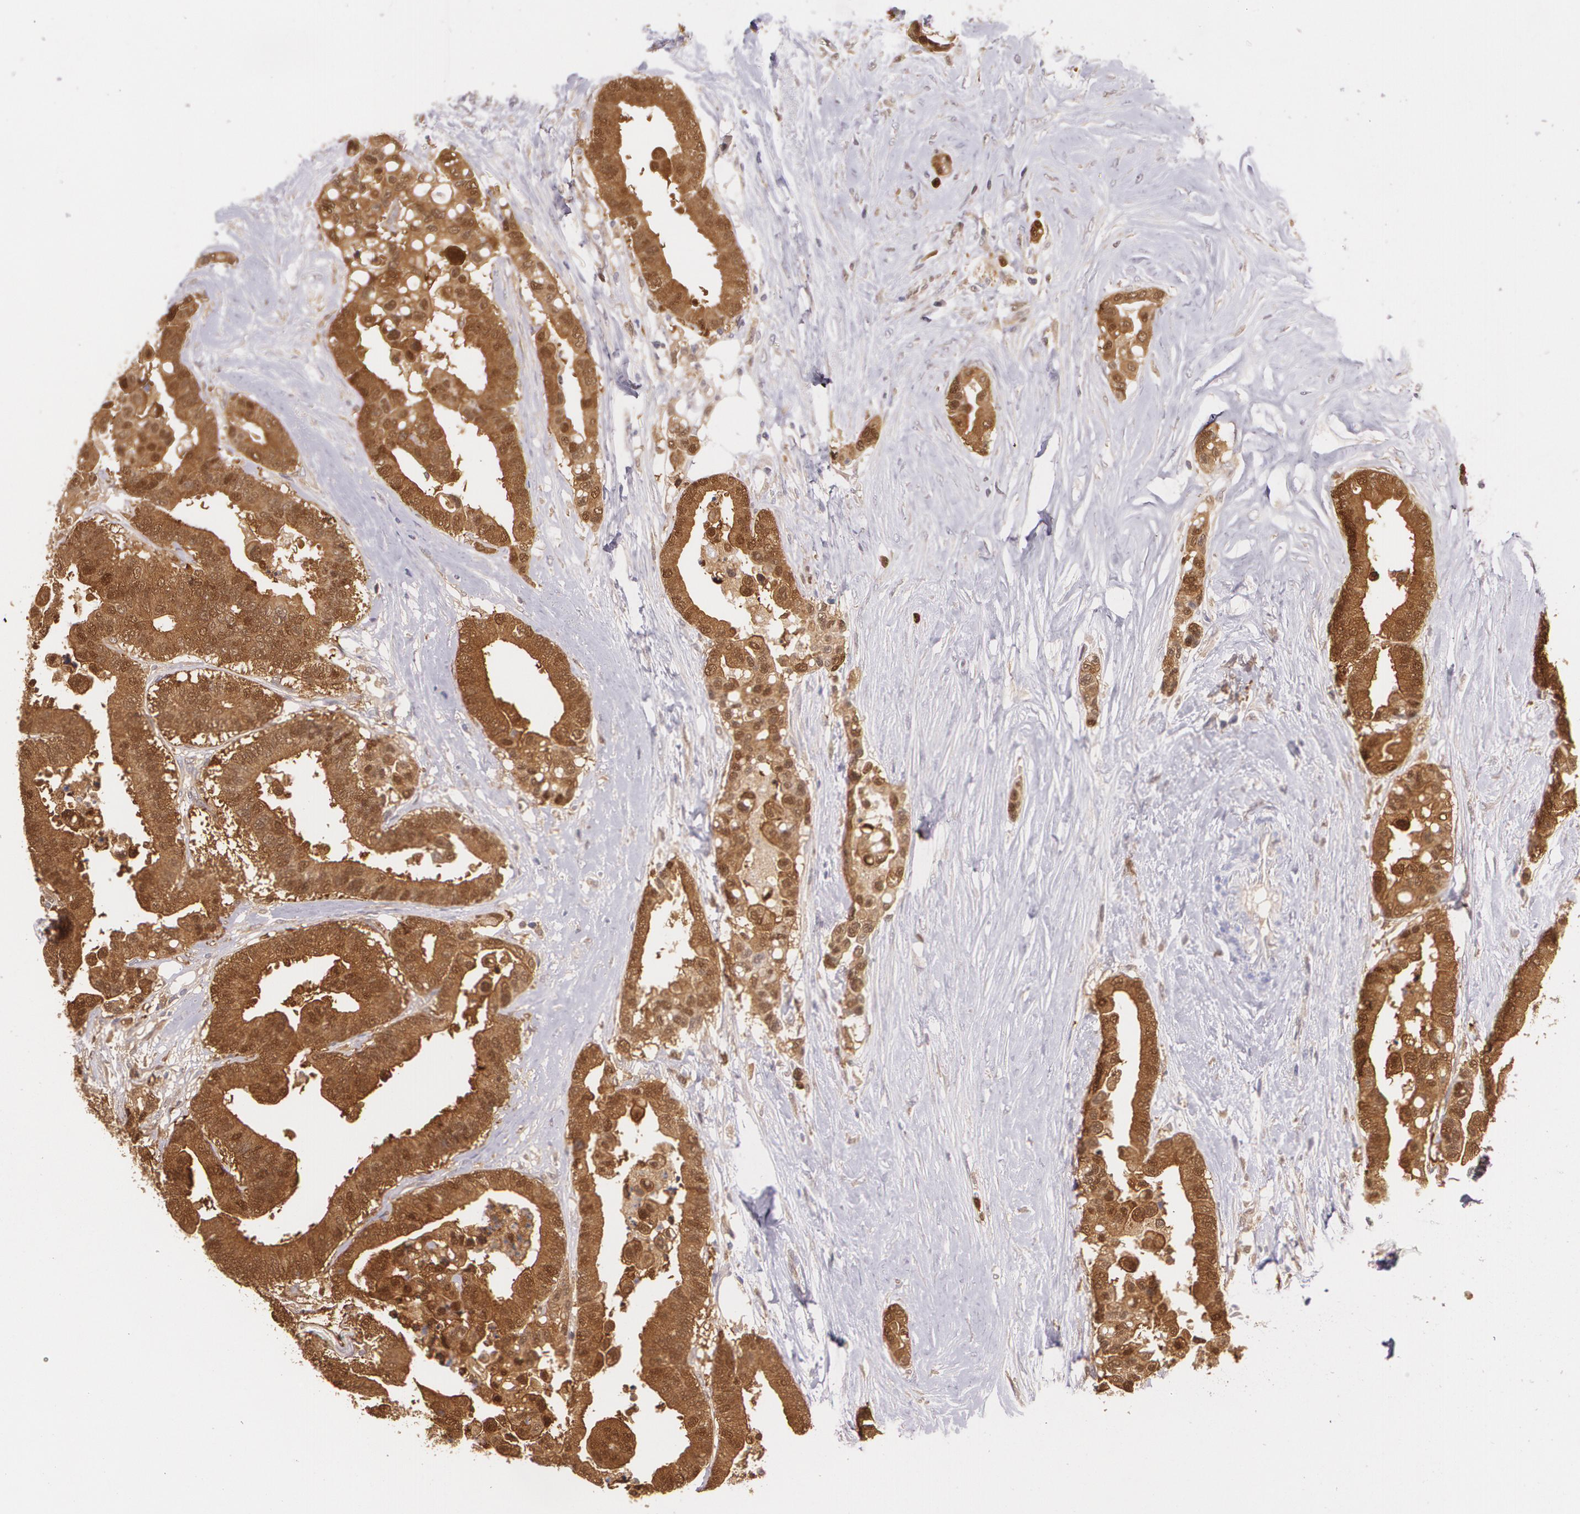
{"staining": {"intensity": "strong", "quantity": ">75%", "location": "cytoplasmic/membranous,nuclear"}, "tissue": "colorectal cancer", "cell_type": "Tumor cells", "image_type": "cancer", "snomed": [{"axis": "morphology", "description": "Adenocarcinoma, NOS"}, {"axis": "topography", "description": "Colon"}], "caption": "This is an image of IHC staining of colorectal adenocarcinoma, which shows strong staining in the cytoplasmic/membranous and nuclear of tumor cells.", "gene": "HSPH1", "patient": {"sex": "male", "age": 82}}